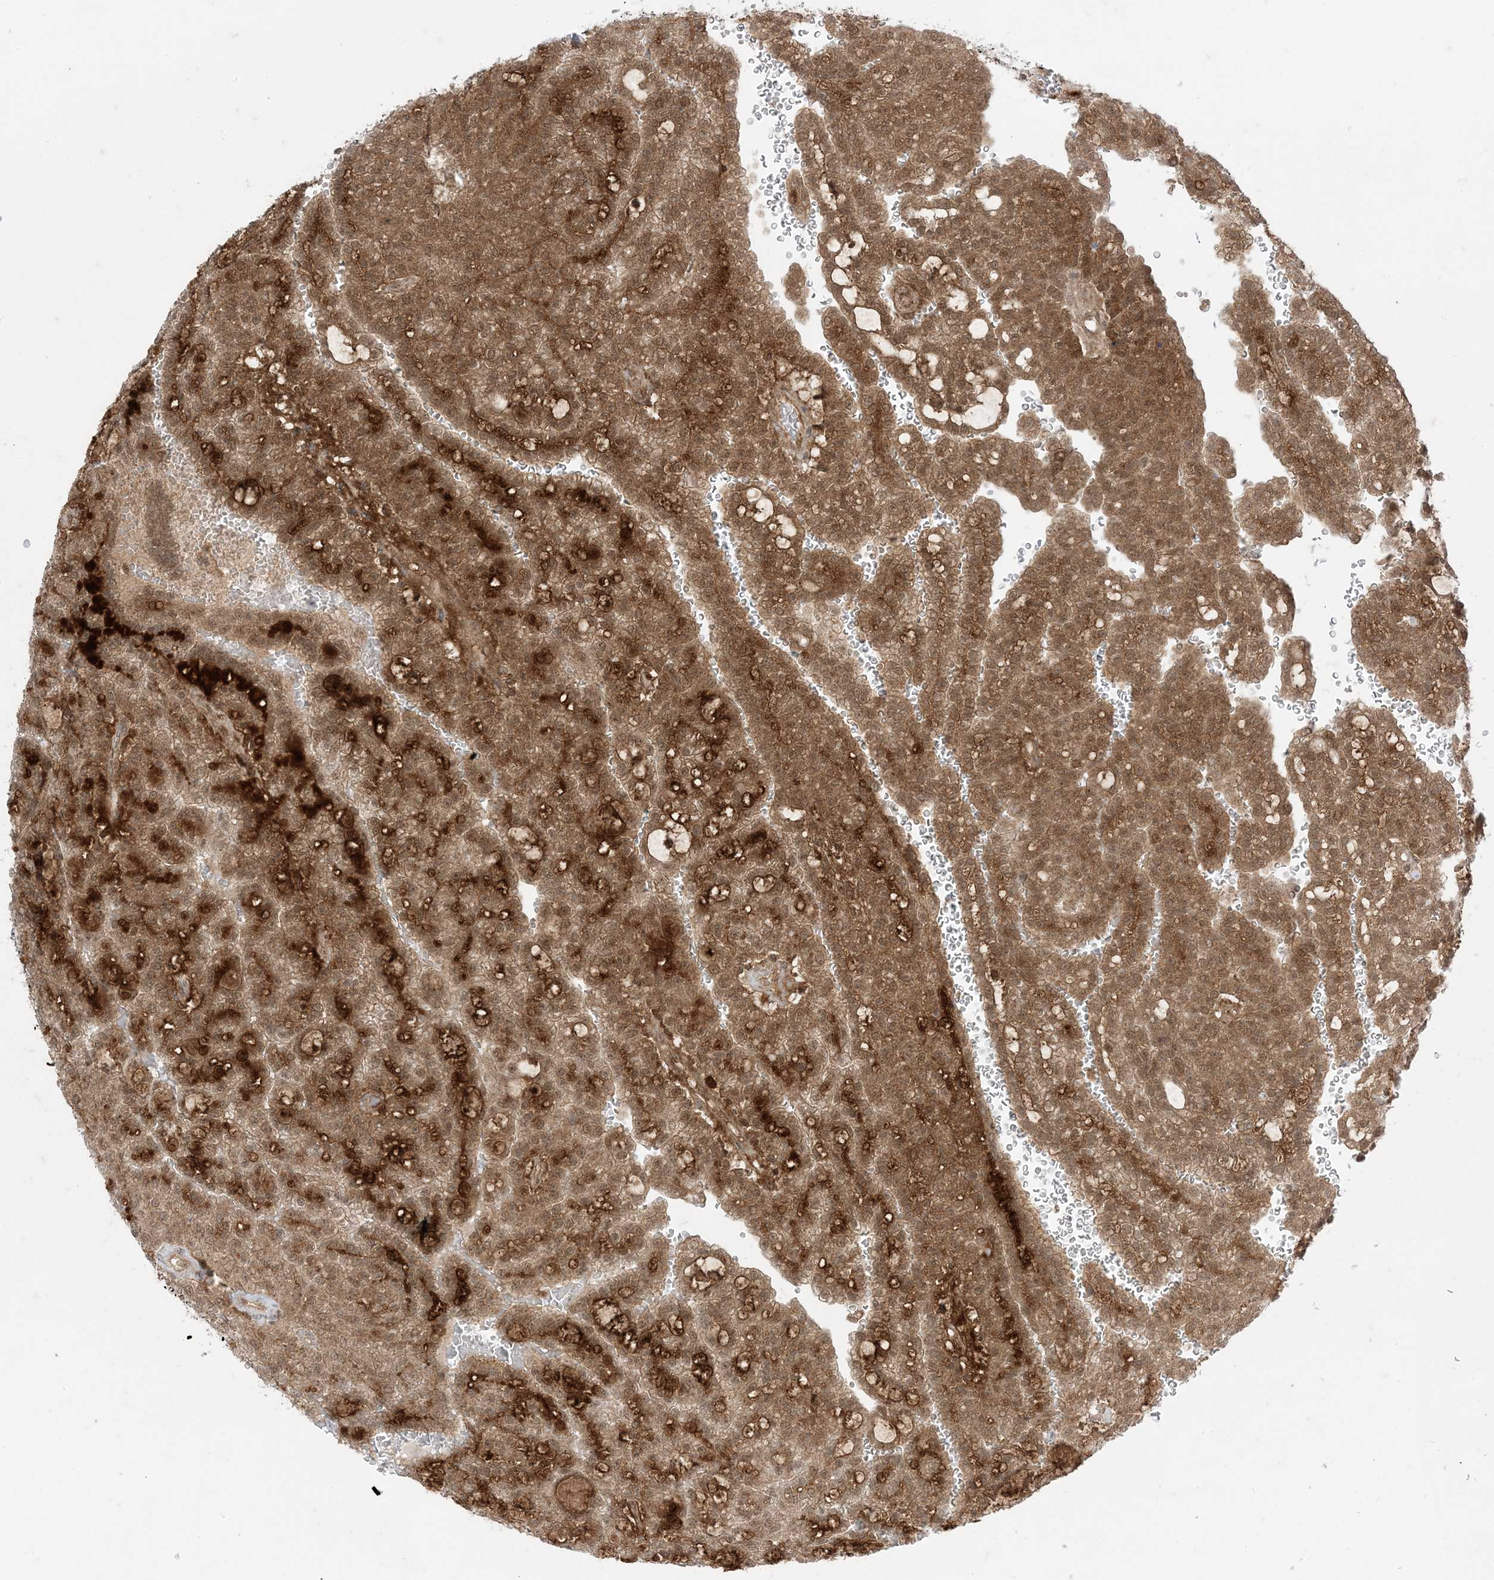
{"staining": {"intensity": "moderate", "quantity": ">75%", "location": "cytoplasmic/membranous,nuclear"}, "tissue": "renal cancer", "cell_type": "Tumor cells", "image_type": "cancer", "snomed": [{"axis": "morphology", "description": "Adenocarcinoma, NOS"}, {"axis": "topography", "description": "Kidney"}], "caption": "Protein expression analysis of human renal adenocarcinoma reveals moderate cytoplasmic/membranous and nuclear expression in approximately >75% of tumor cells.", "gene": "PTPA", "patient": {"sex": "male", "age": 63}}